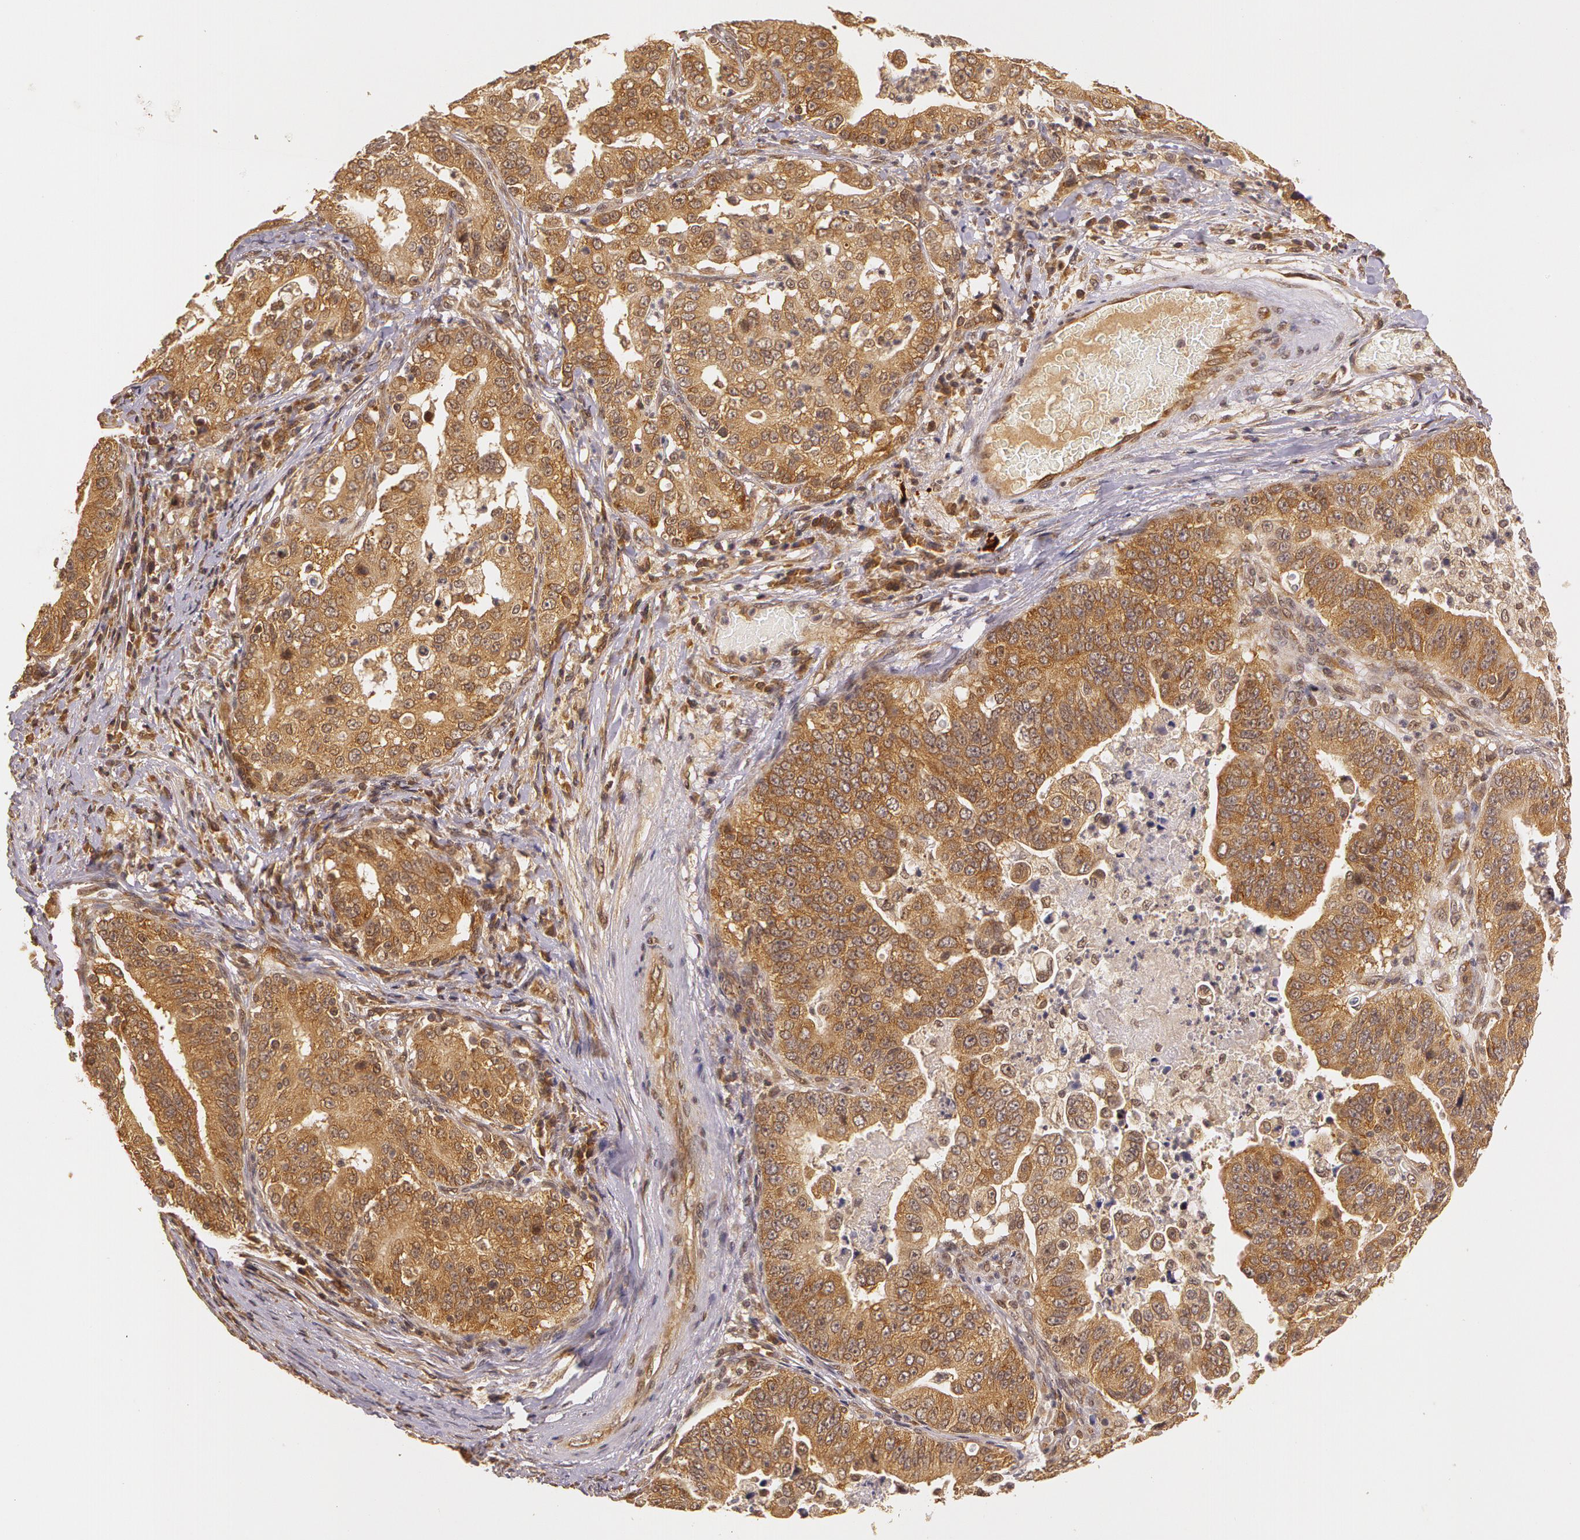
{"staining": {"intensity": "strong", "quantity": ">75%", "location": "cytoplasmic/membranous"}, "tissue": "stomach cancer", "cell_type": "Tumor cells", "image_type": "cancer", "snomed": [{"axis": "morphology", "description": "Adenocarcinoma, NOS"}, {"axis": "topography", "description": "Stomach, upper"}], "caption": "Immunohistochemical staining of human stomach cancer (adenocarcinoma) reveals strong cytoplasmic/membranous protein expression in approximately >75% of tumor cells.", "gene": "ASCC2", "patient": {"sex": "female", "age": 50}}